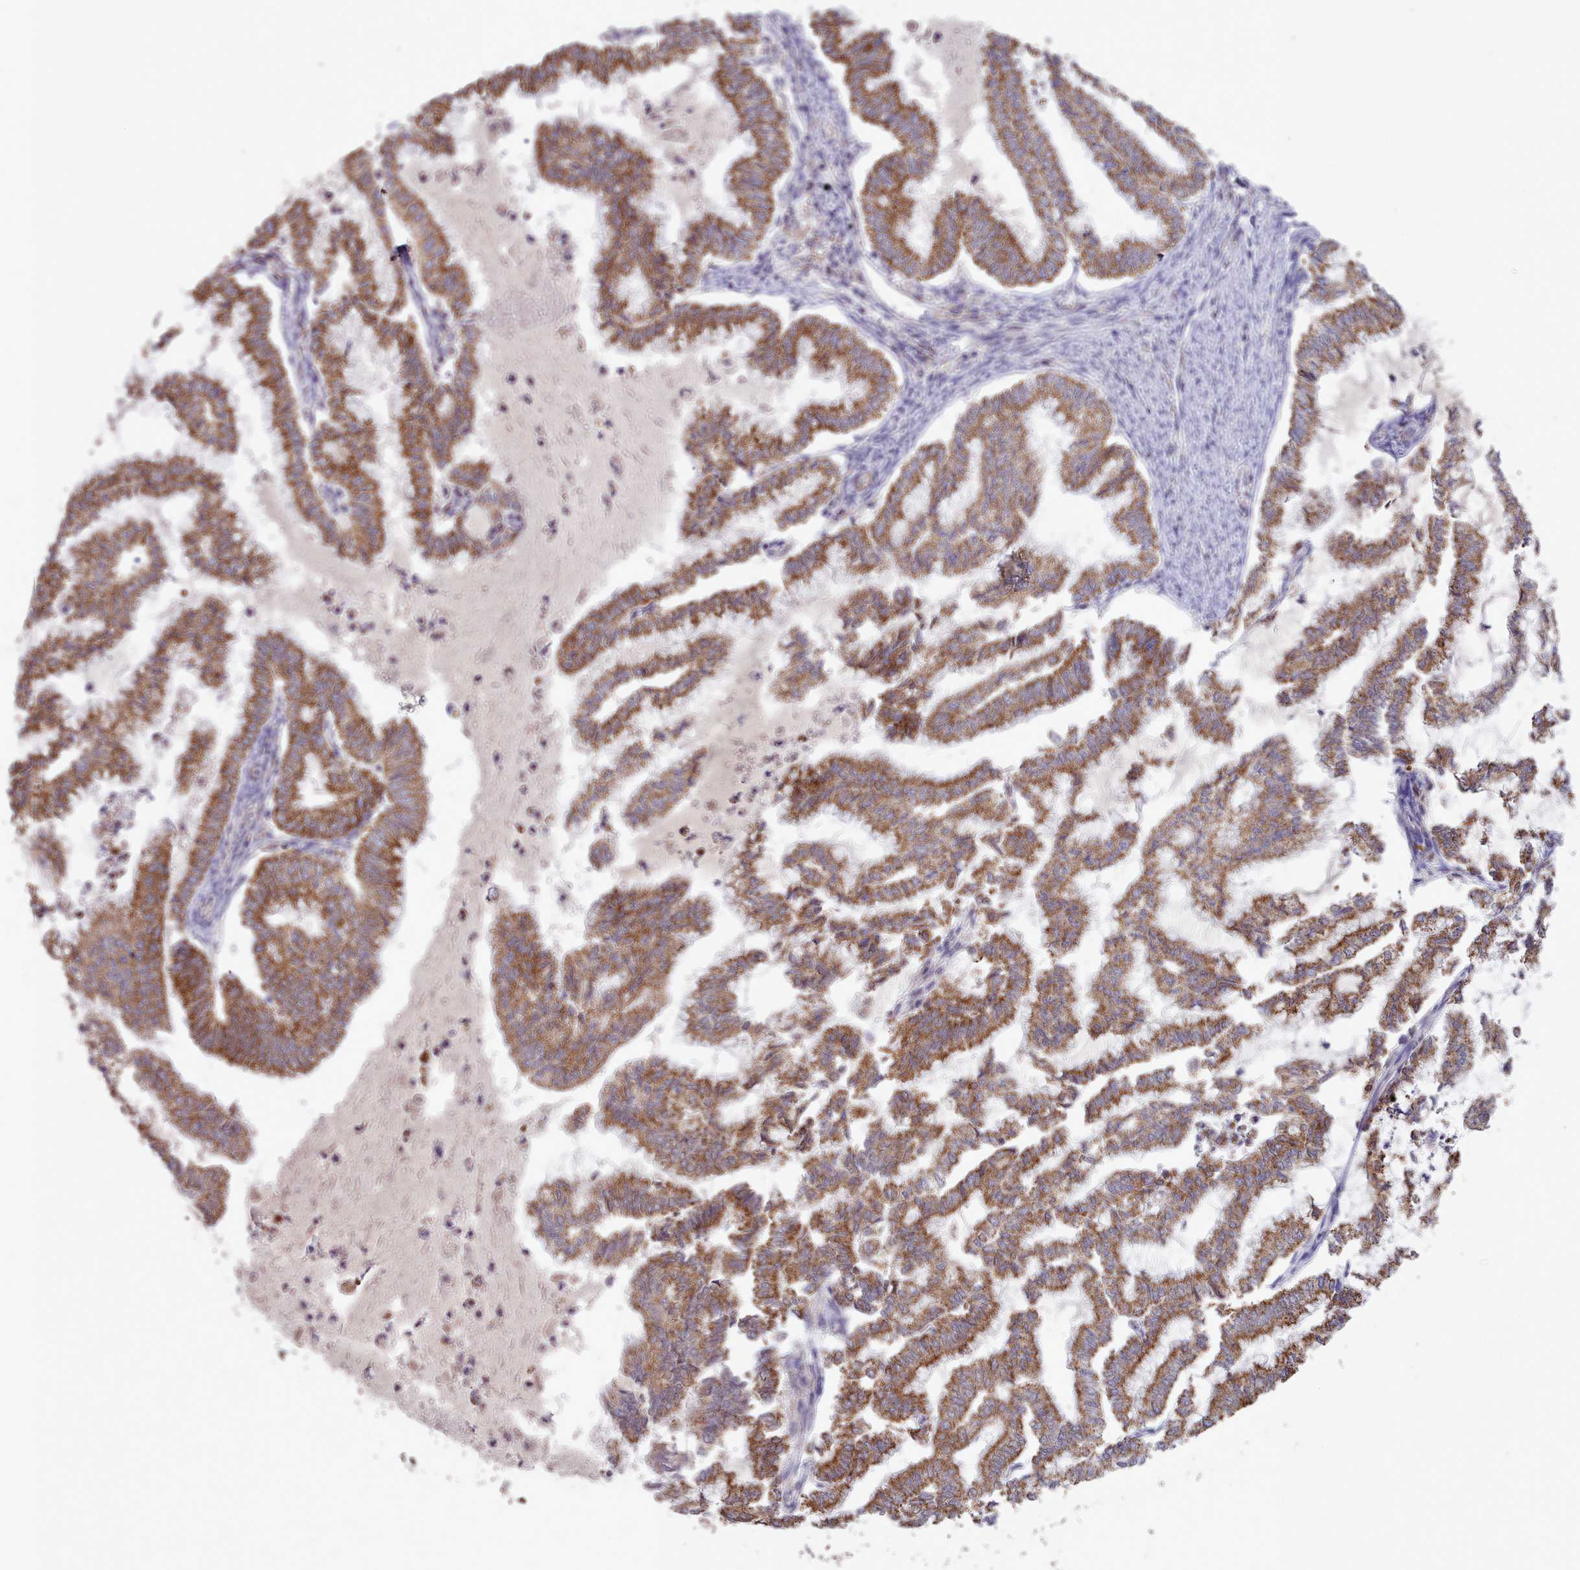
{"staining": {"intensity": "strong", "quantity": ">75%", "location": "cytoplasmic/membranous"}, "tissue": "endometrial cancer", "cell_type": "Tumor cells", "image_type": "cancer", "snomed": [{"axis": "morphology", "description": "Adenocarcinoma, NOS"}, {"axis": "topography", "description": "Endometrium"}], "caption": "Protein staining by IHC demonstrates strong cytoplasmic/membranous positivity in approximately >75% of tumor cells in adenocarcinoma (endometrial).", "gene": "HSDL2", "patient": {"sex": "female", "age": 79}}